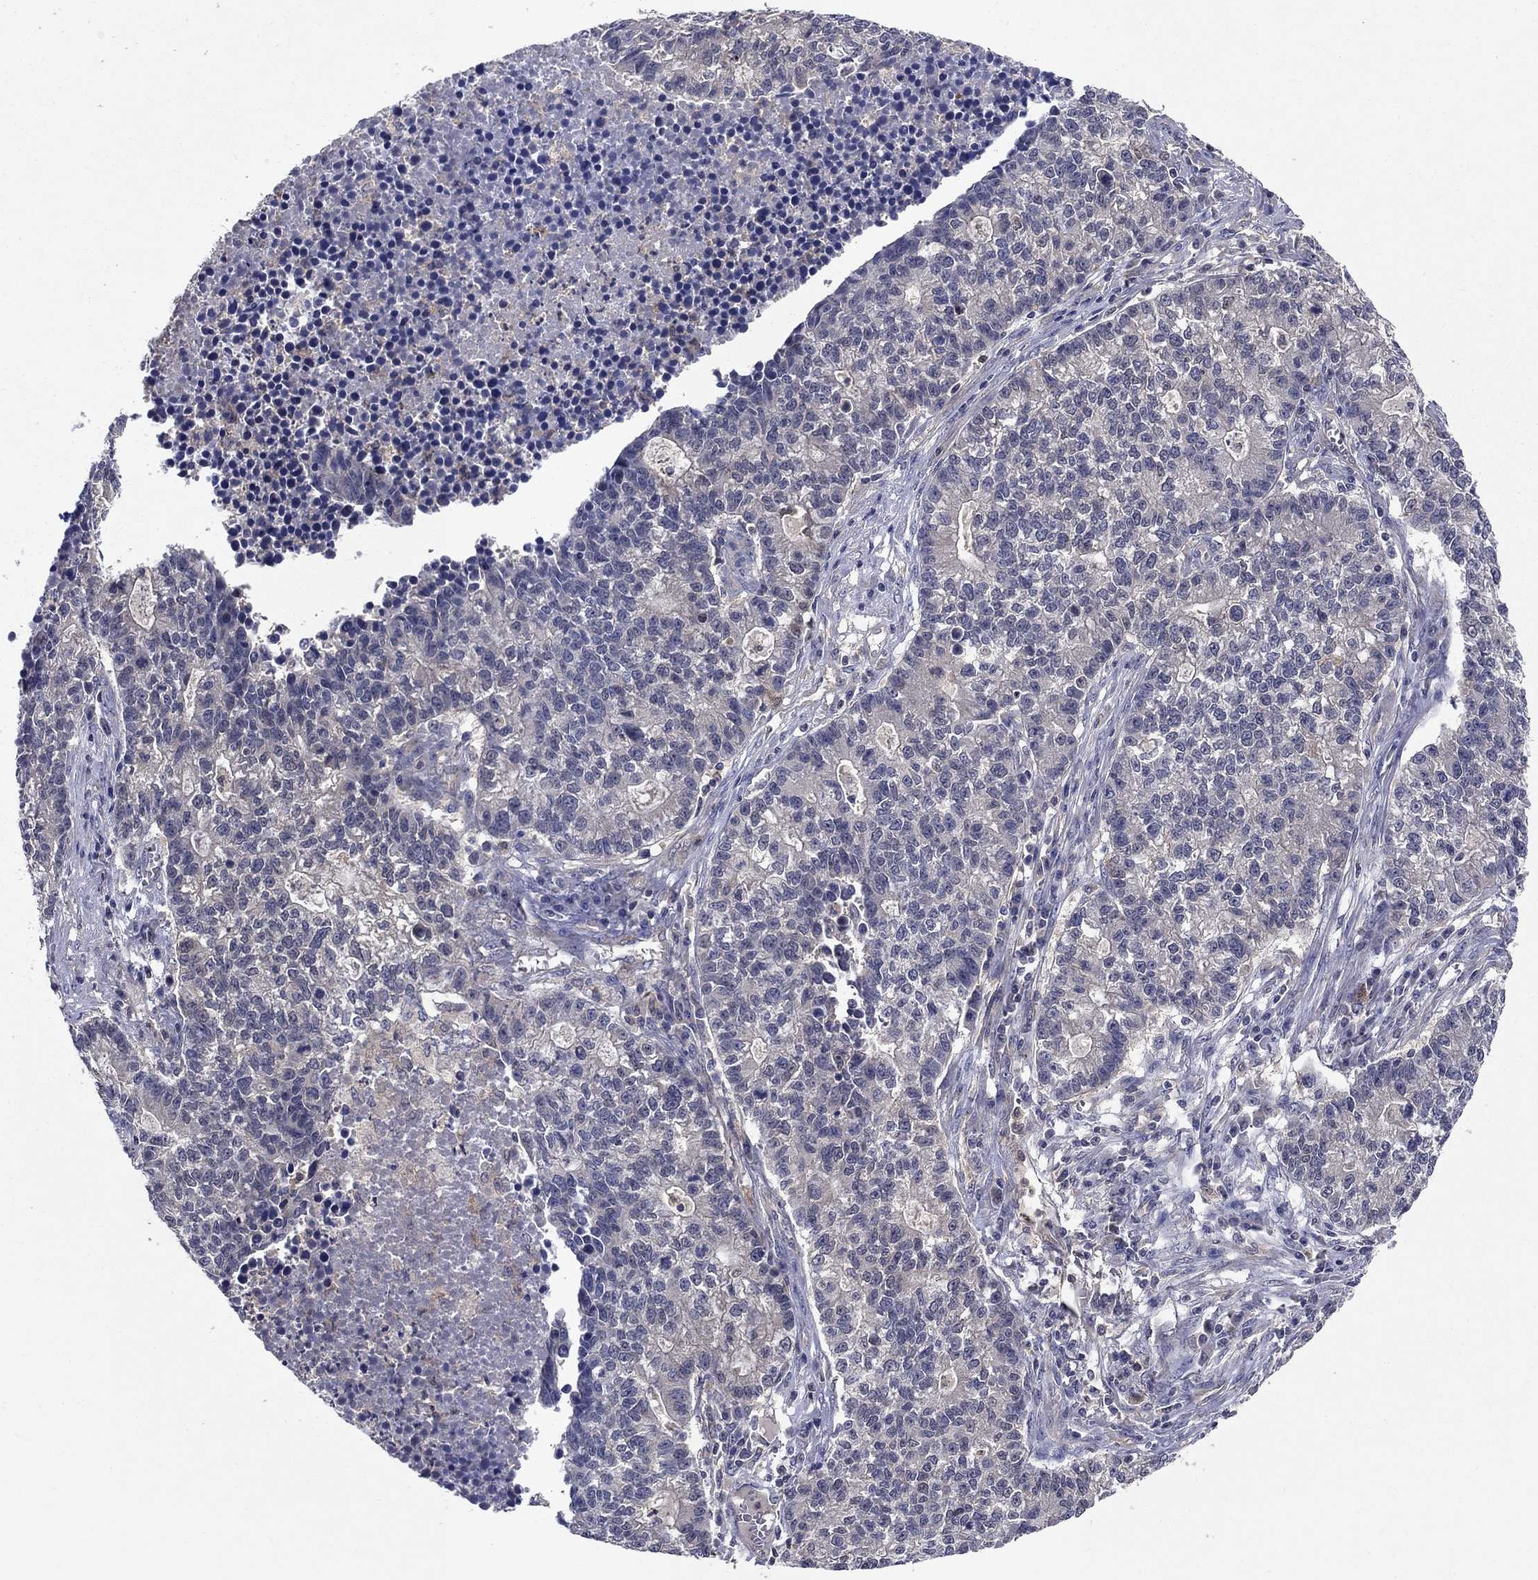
{"staining": {"intensity": "negative", "quantity": "none", "location": "none"}, "tissue": "lung cancer", "cell_type": "Tumor cells", "image_type": "cancer", "snomed": [{"axis": "morphology", "description": "Adenocarcinoma, NOS"}, {"axis": "topography", "description": "Lung"}], "caption": "Tumor cells show no significant protein positivity in adenocarcinoma (lung). (Immunohistochemistry, brightfield microscopy, high magnification).", "gene": "GLTP", "patient": {"sex": "male", "age": 57}}